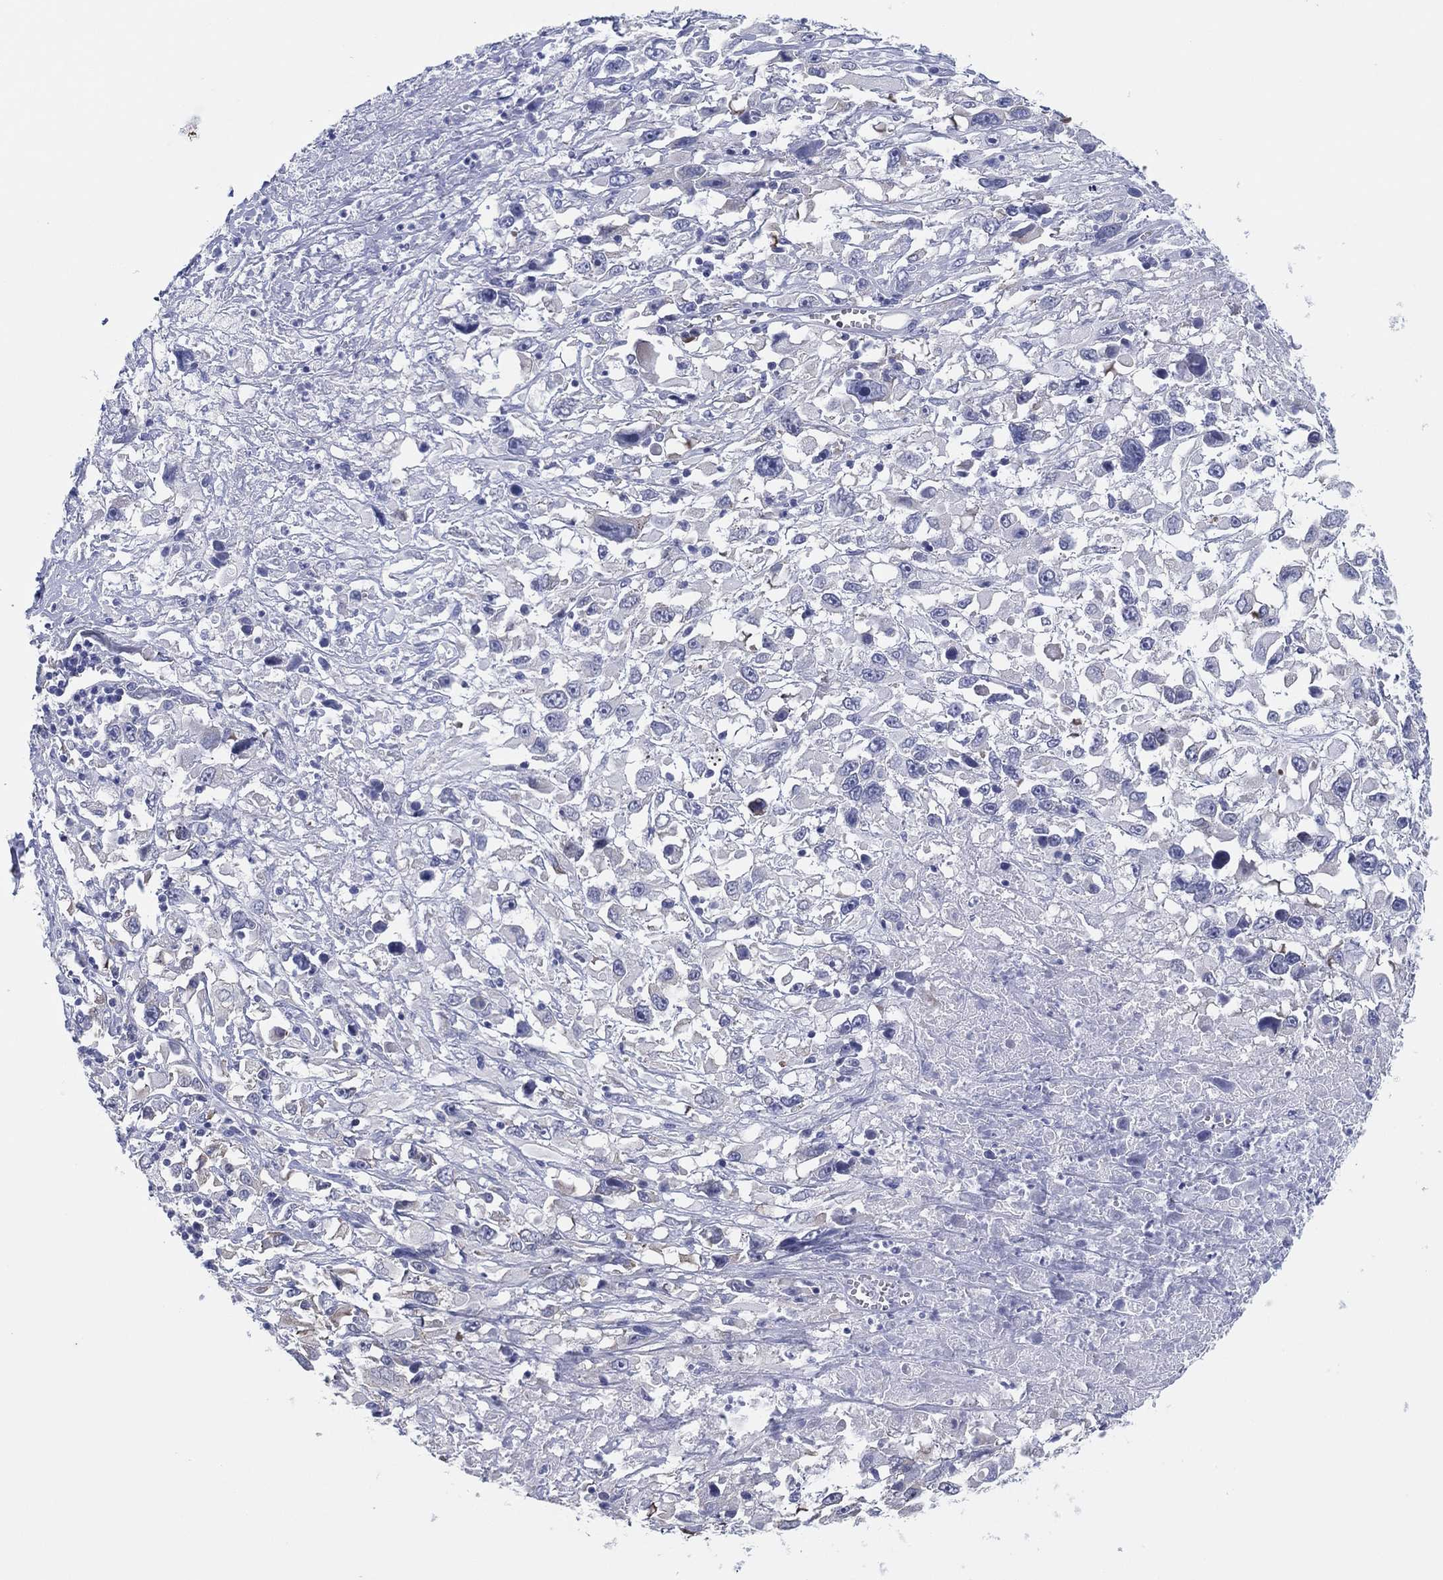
{"staining": {"intensity": "negative", "quantity": "none", "location": "none"}, "tissue": "melanoma", "cell_type": "Tumor cells", "image_type": "cancer", "snomed": [{"axis": "morphology", "description": "Malignant melanoma, Metastatic site"}, {"axis": "topography", "description": "Soft tissue"}], "caption": "Human melanoma stained for a protein using IHC reveals no positivity in tumor cells.", "gene": "HEATR4", "patient": {"sex": "male", "age": 50}}